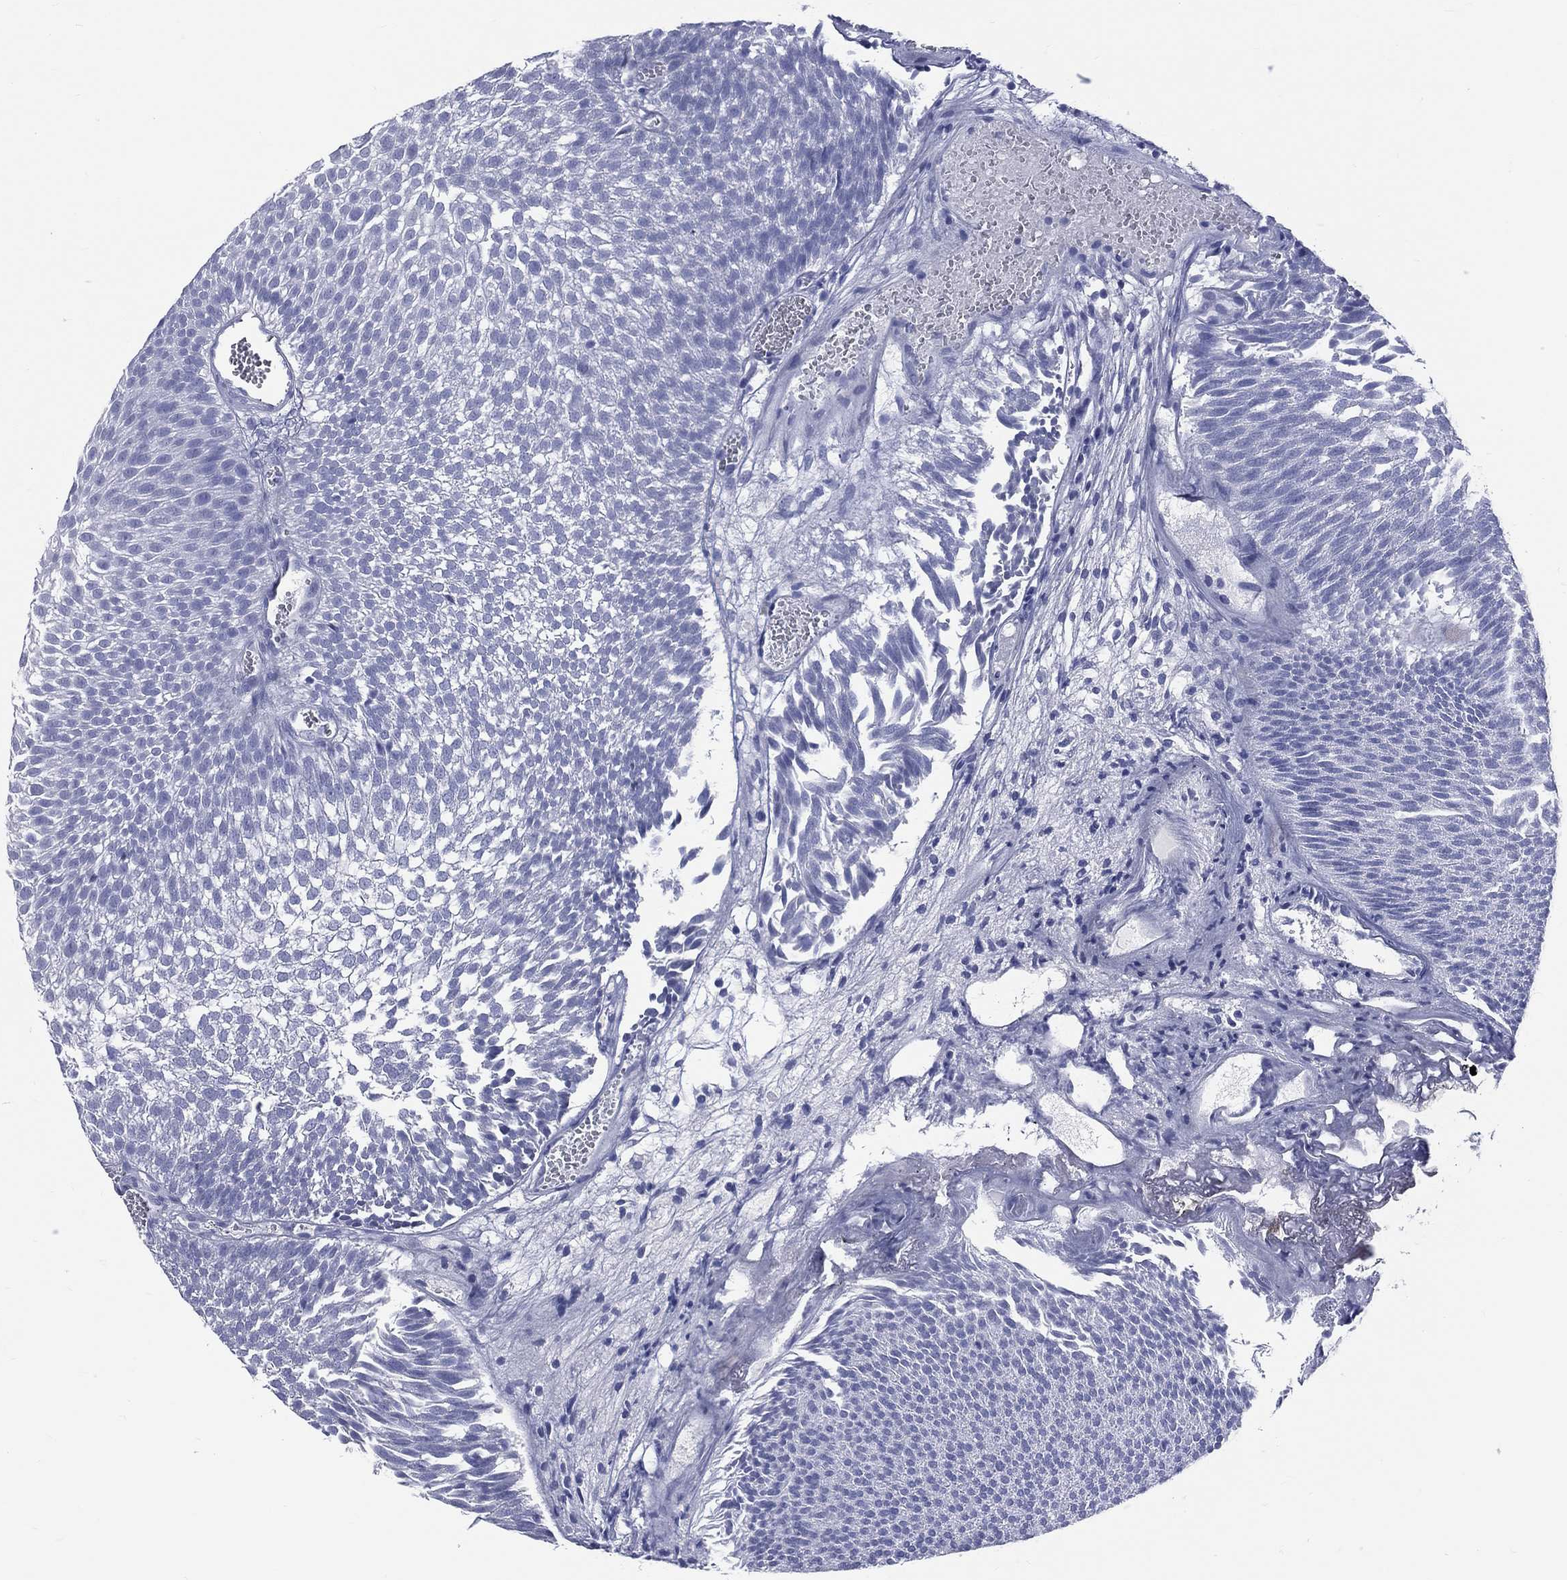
{"staining": {"intensity": "negative", "quantity": "none", "location": "none"}, "tissue": "urothelial cancer", "cell_type": "Tumor cells", "image_type": "cancer", "snomed": [{"axis": "morphology", "description": "Urothelial carcinoma, Low grade"}, {"axis": "topography", "description": "Urinary bladder"}], "caption": "IHC histopathology image of neoplastic tissue: urothelial cancer stained with DAB (3,3'-diaminobenzidine) exhibits no significant protein expression in tumor cells. The staining is performed using DAB (3,3'-diaminobenzidine) brown chromogen with nuclei counter-stained in using hematoxylin.", "gene": "CYLC1", "patient": {"sex": "male", "age": 52}}